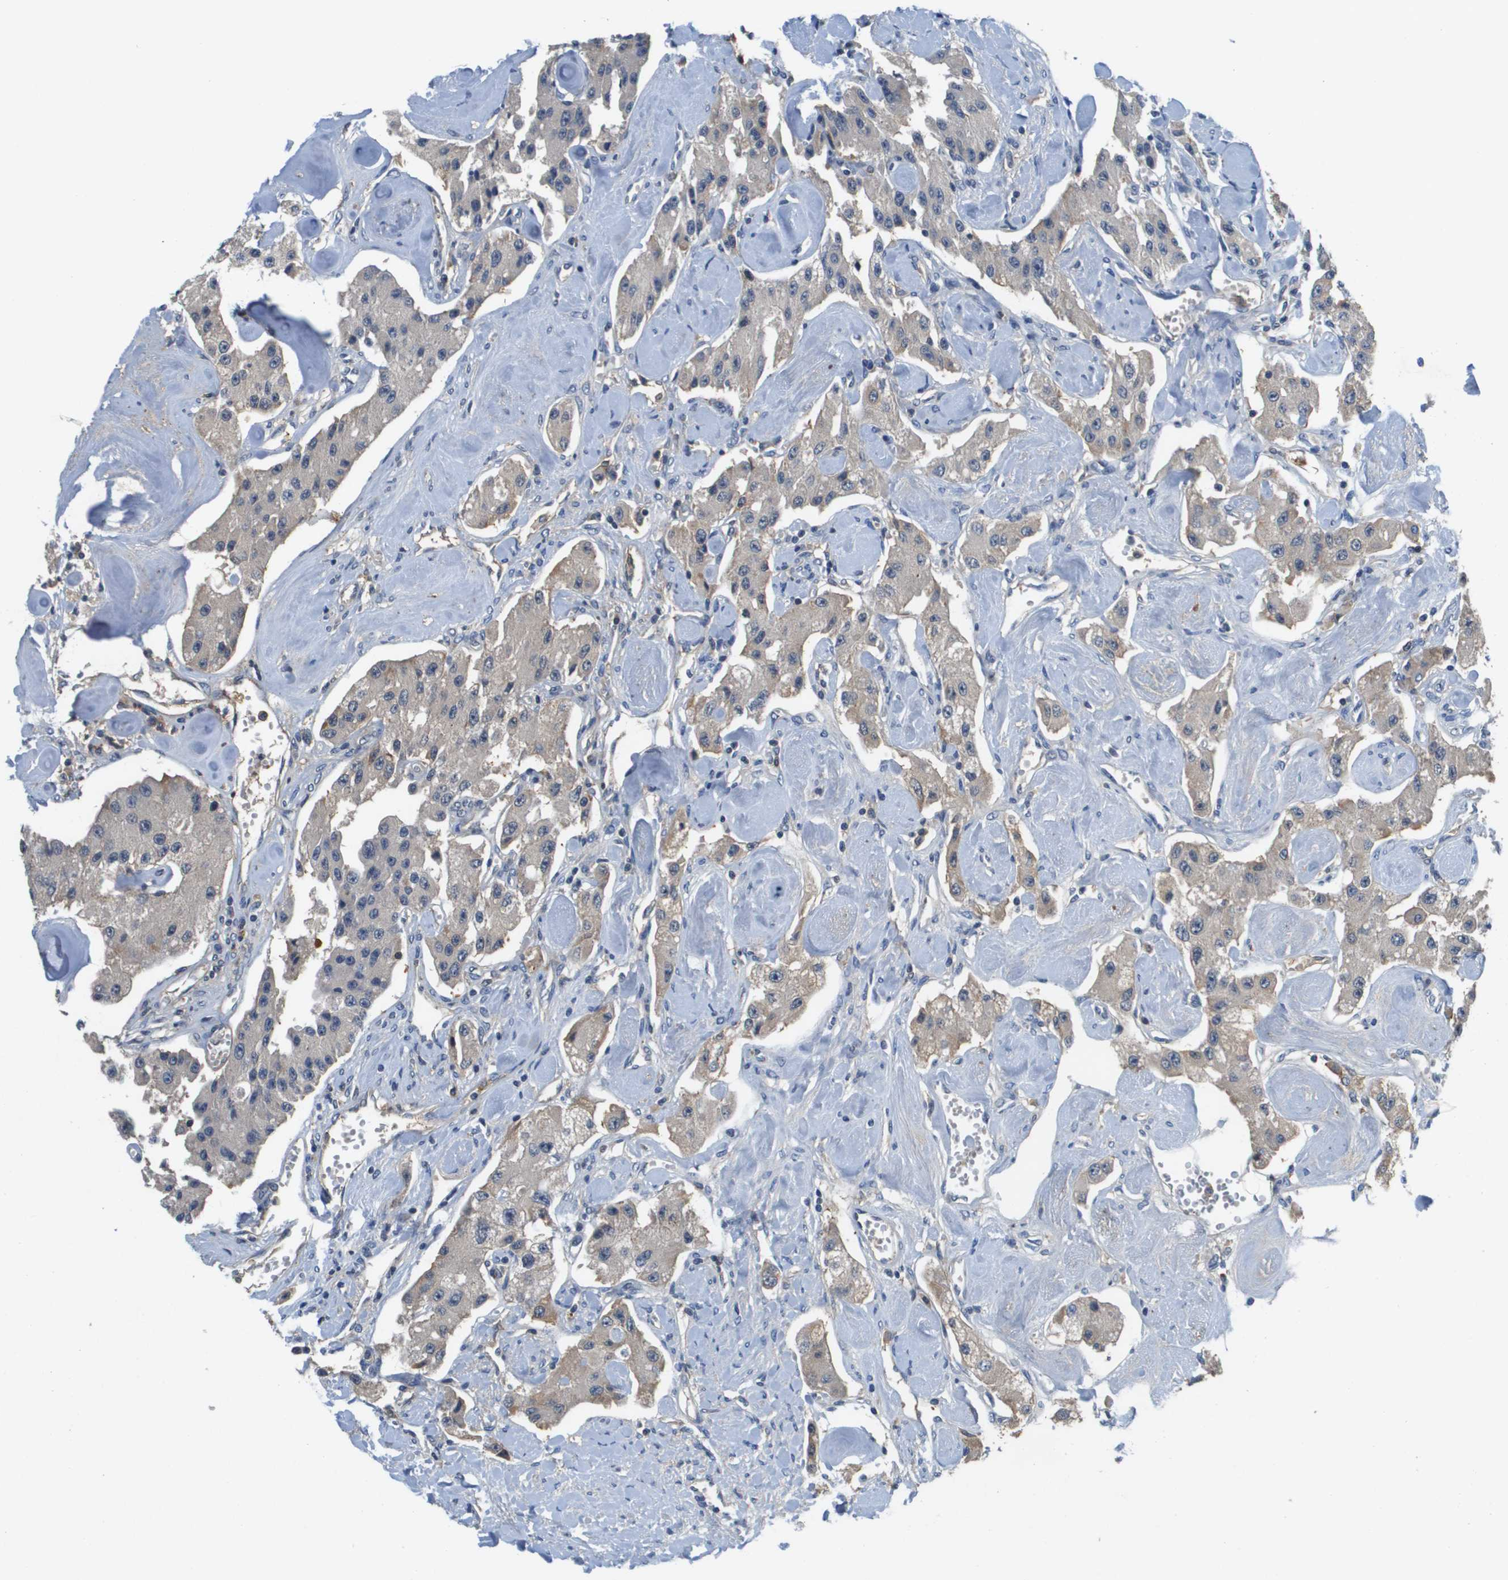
{"staining": {"intensity": "negative", "quantity": "none", "location": "none"}, "tissue": "carcinoid", "cell_type": "Tumor cells", "image_type": "cancer", "snomed": [{"axis": "morphology", "description": "Carcinoid, malignant, NOS"}, {"axis": "topography", "description": "Pancreas"}], "caption": "The micrograph displays no significant staining in tumor cells of carcinoid. (DAB immunohistochemistry (IHC) visualized using brightfield microscopy, high magnification).", "gene": "SLC16A3", "patient": {"sex": "male", "age": 41}}